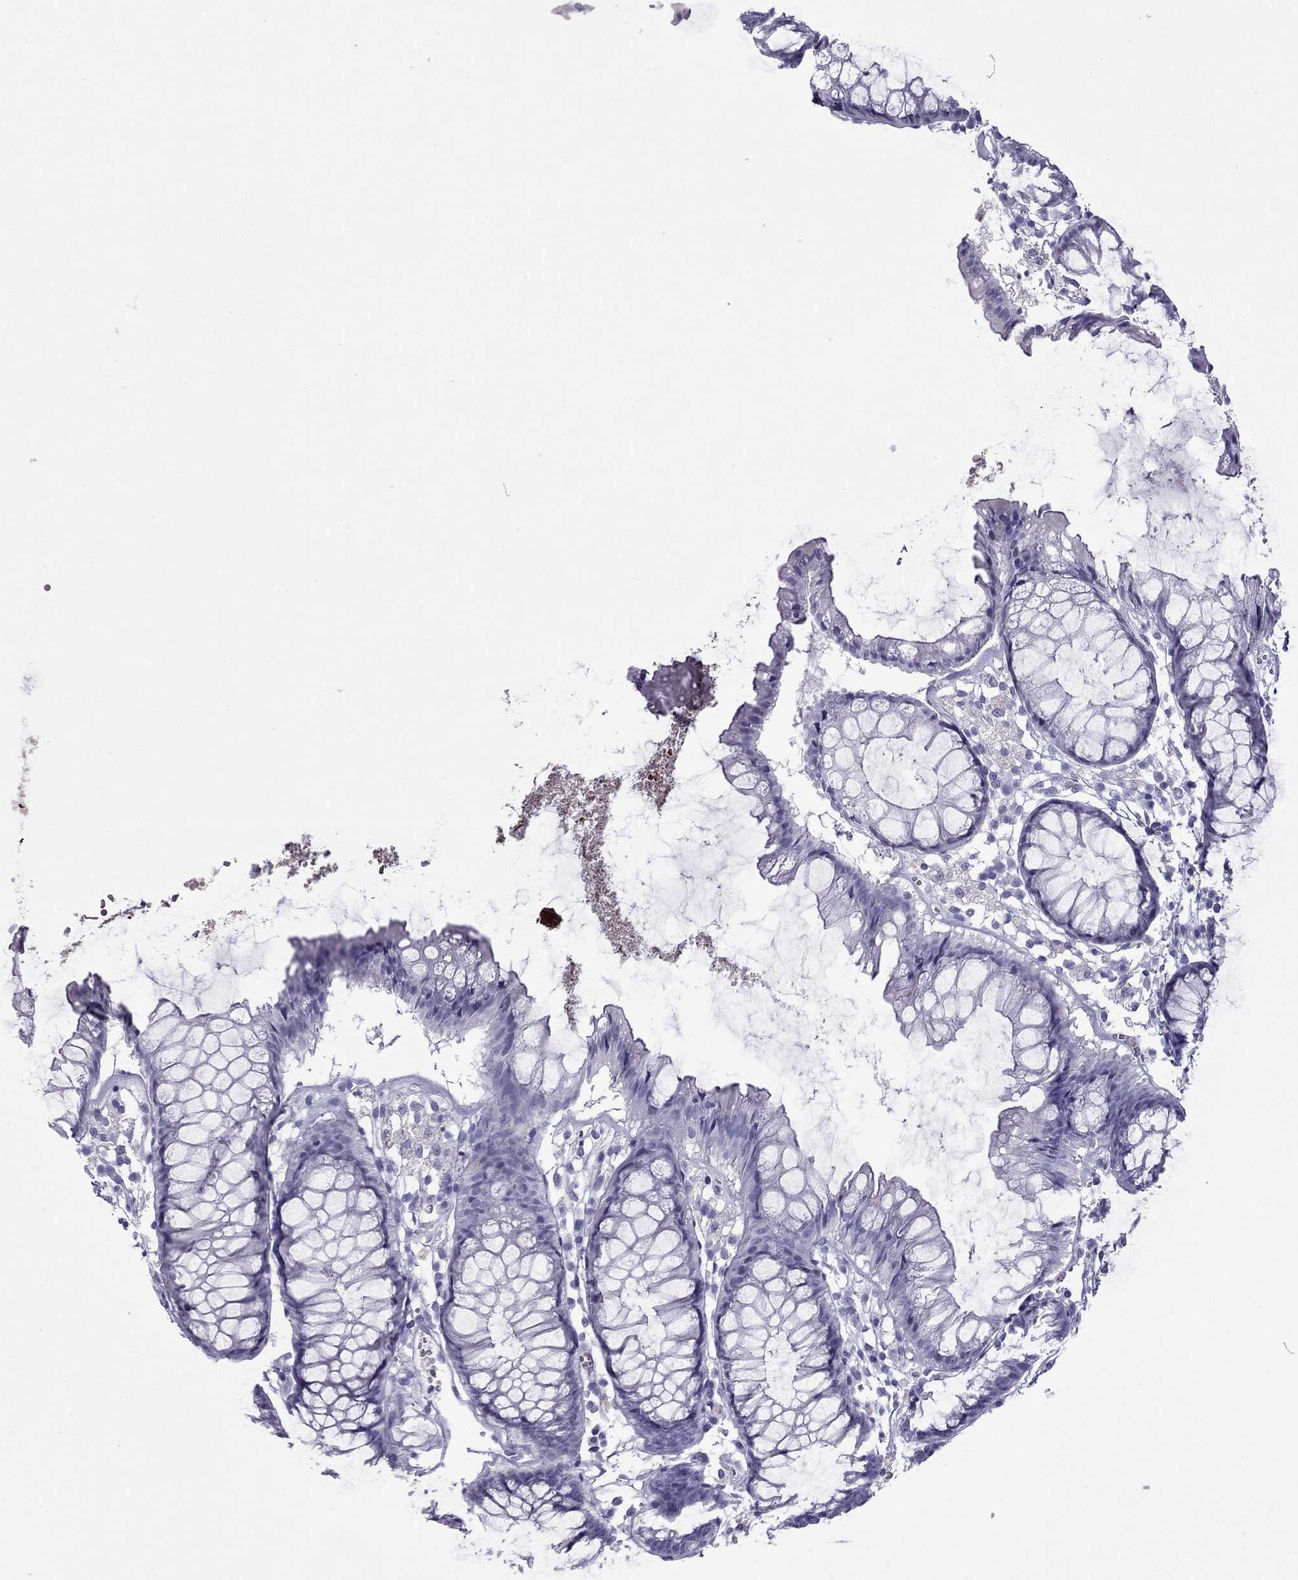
{"staining": {"intensity": "negative", "quantity": "none", "location": "none"}, "tissue": "colon", "cell_type": "Endothelial cells", "image_type": "normal", "snomed": [{"axis": "morphology", "description": "Normal tissue, NOS"}, {"axis": "morphology", "description": "Adenocarcinoma, NOS"}, {"axis": "topography", "description": "Colon"}], "caption": "Endothelial cells are negative for brown protein staining in benign colon. (DAB (3,3'-diaminobenzidine) immunohistochemistry (IHC) visualized using brightfield microscopy, high magnification).", "gene": "MYLK3", "patient": {"sex": "male", "age": 65}}